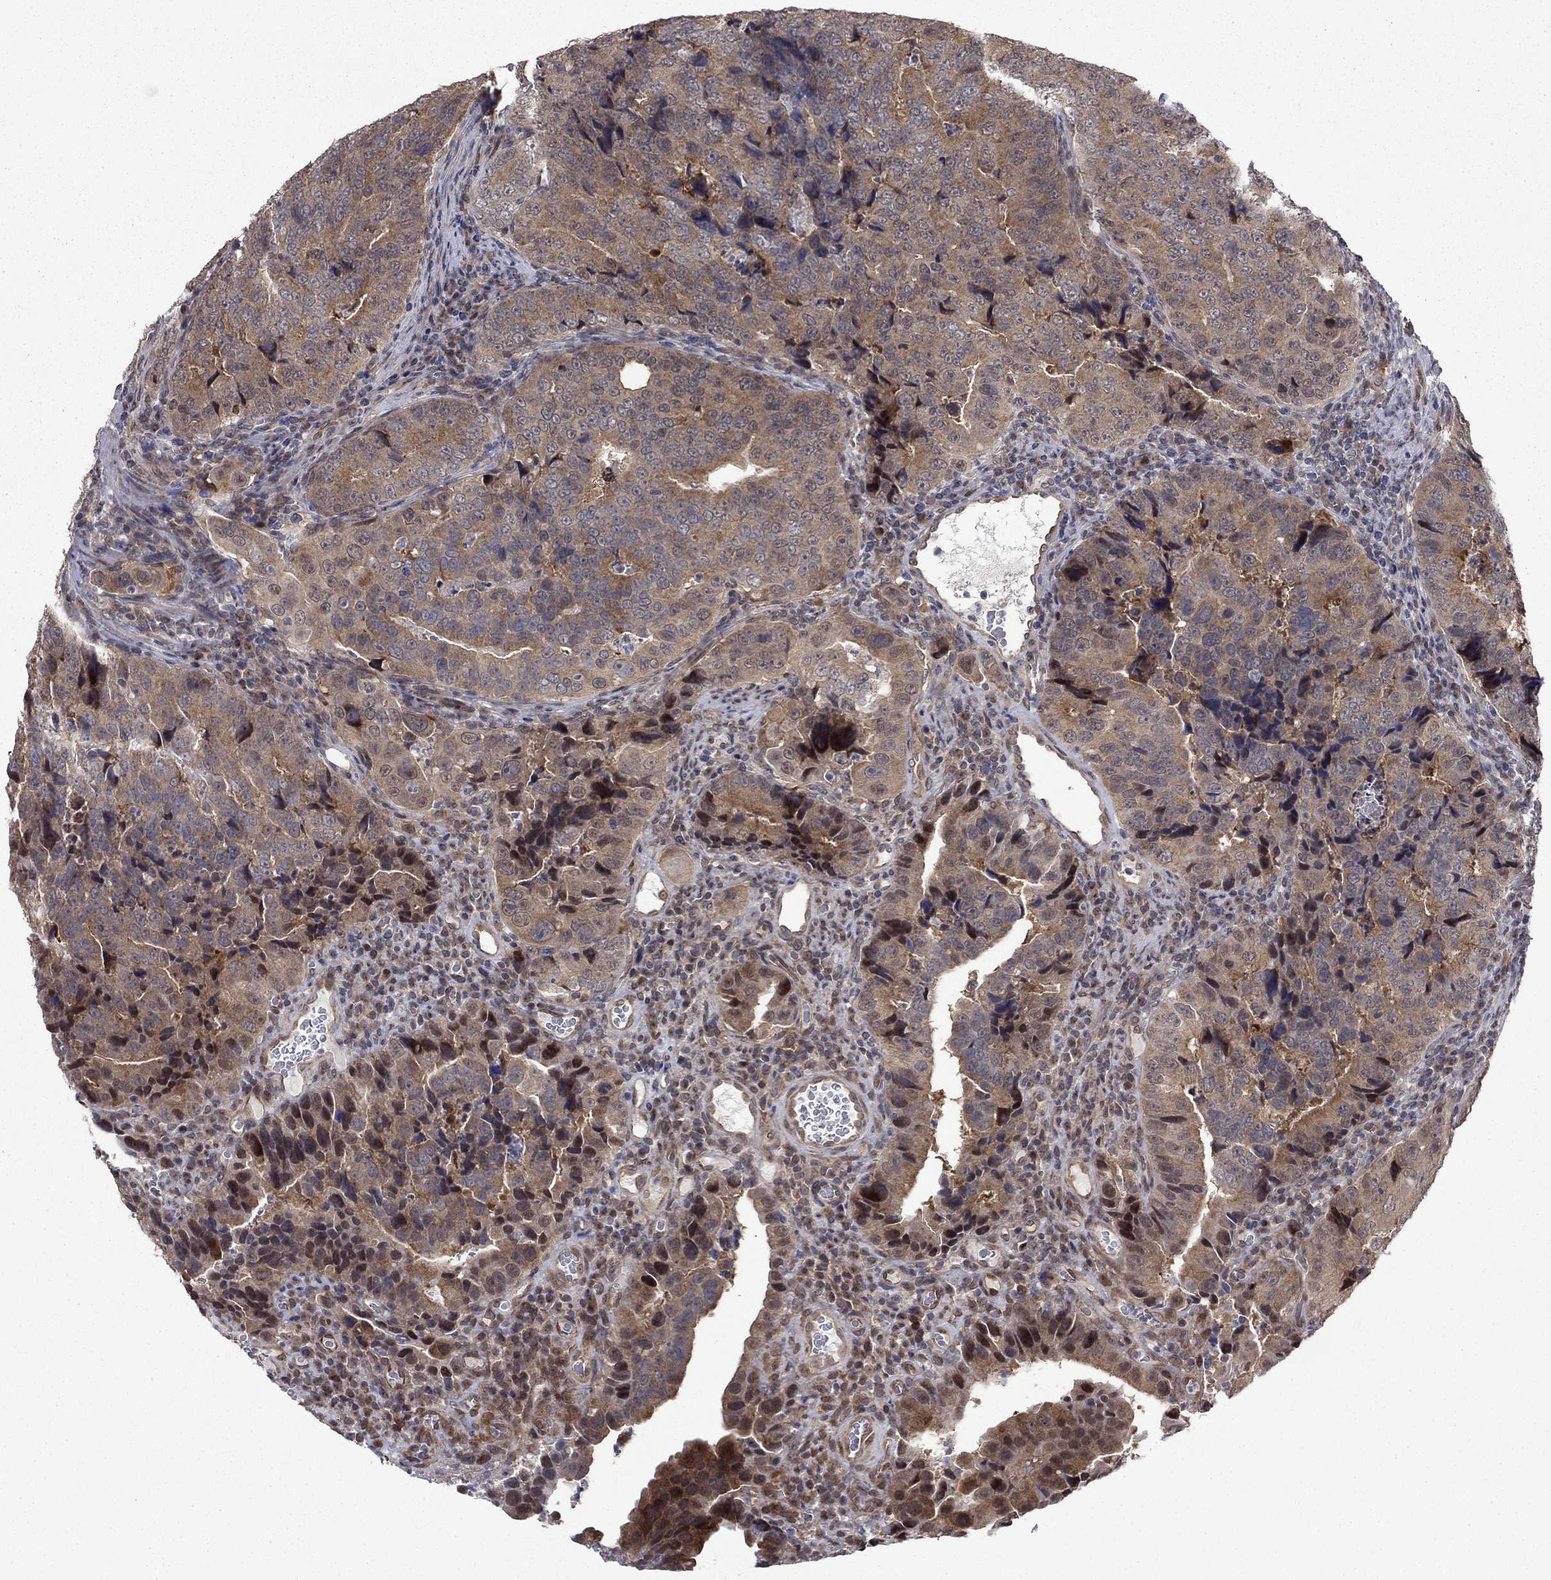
{"staining": {"intensity": "moderate", "quantity": "25%-75%", "location": "cytoplasmic/membranous"}, "tissue": "colorectal cancer", "cell_type": "Tumor cells", "image_type": "cancer", "snomed": [{"axis": "morphology", "description": "Adenocarcinoma, NOS"}, {"axis": "topography", "description": "Colon"}], "caption": "Immunohistochemistry (IHC) image of colorectal adenocarcinoma stained for a protein (brown), which shows medium levels of moderate cytoplasmic/membranous expression in about 25%-75% of tumor cells.", "gene": "PSMC1", "patient": {"sex": "female", "age": 72}}